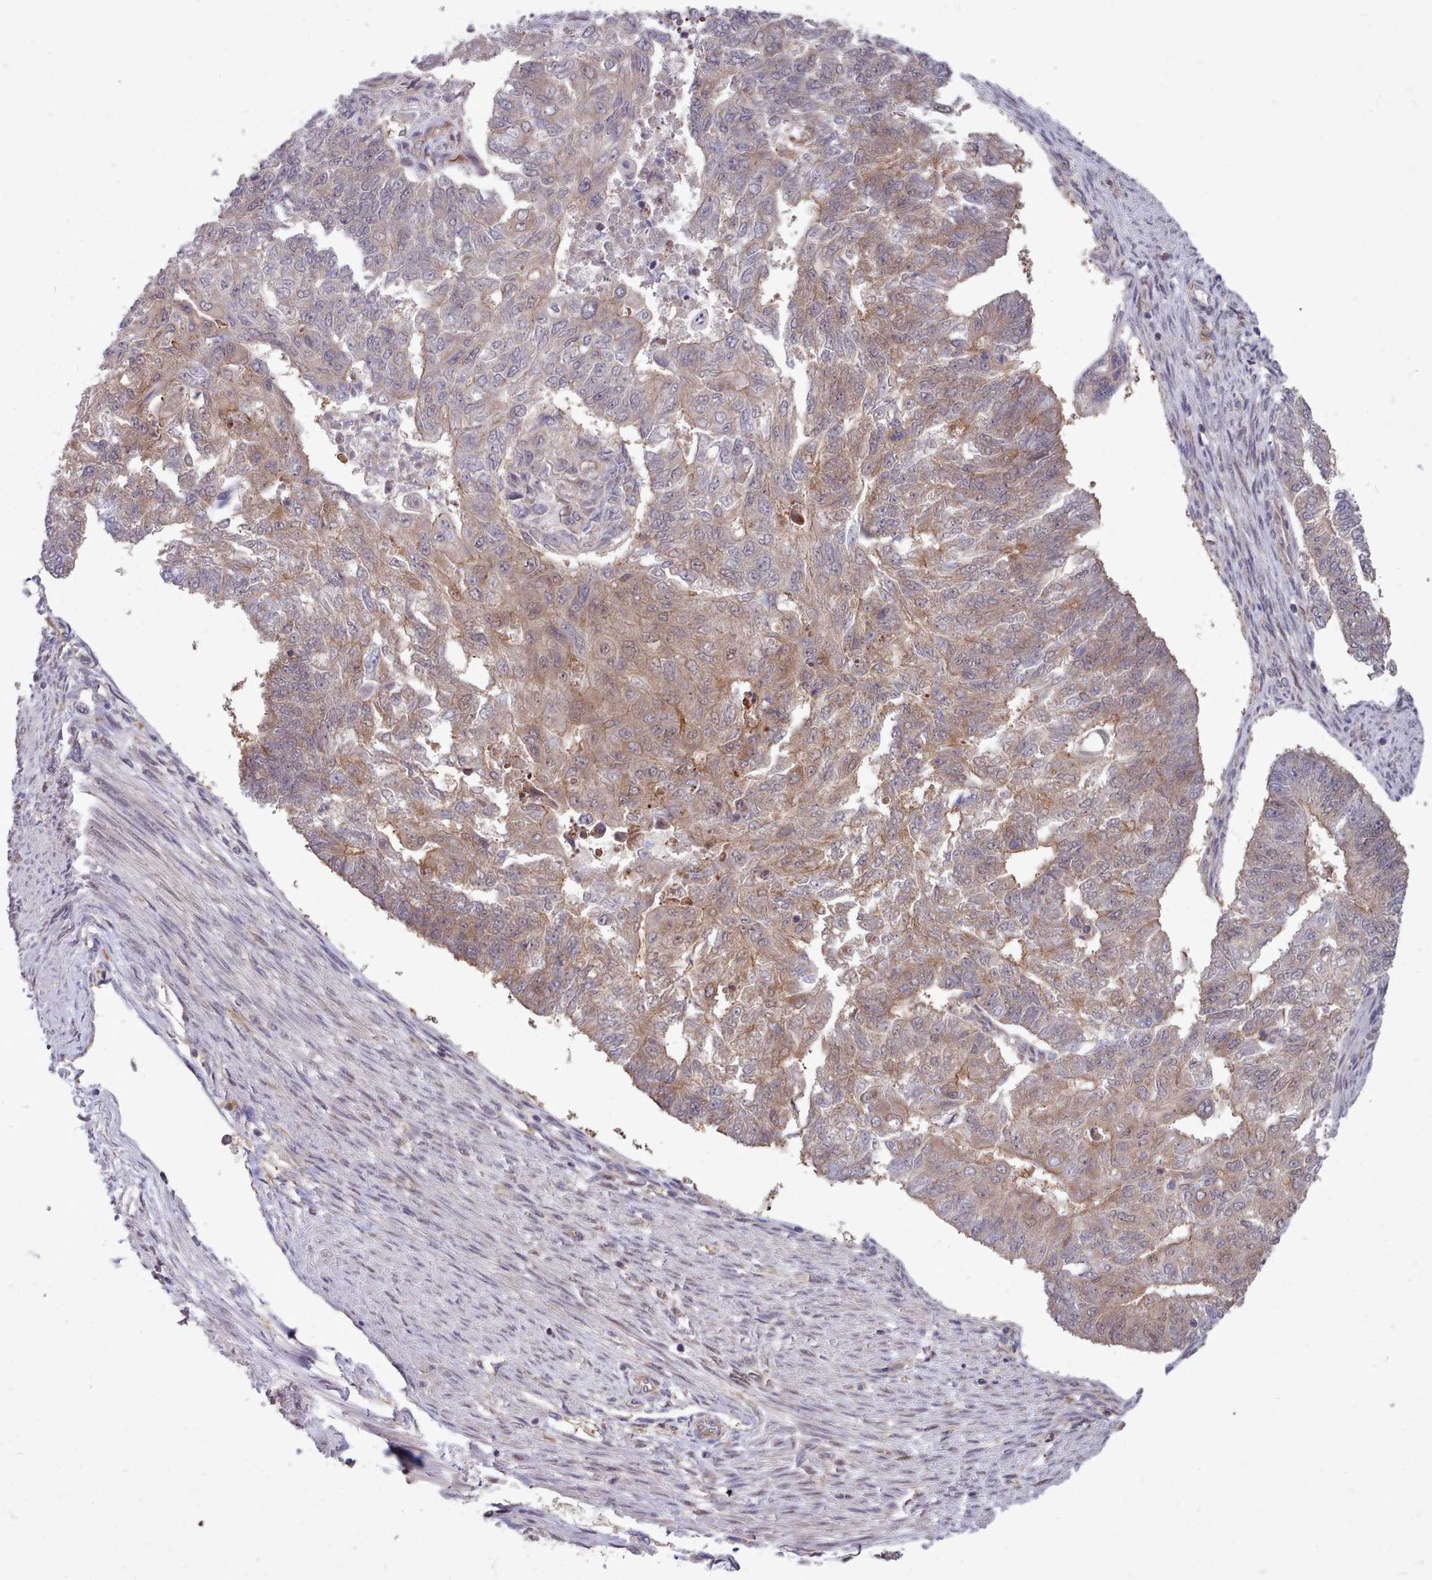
{"staining": {"intensity": "weak", "quantity": "25%-75%", "location": "cytoplasmic/membranous"}, "tissue": "endometrial cancer", "cell_type": "Tumor cells", "image_type": "cancer", "snomed": [{"axis": "morphology", "description": "Adenocarcinoma, NOS"}, {"axis": "topography", "description": "Endometrium"}], "caption": "Adenocarcinoma (endometrial) tissue exhibits weak cytoplasmic/membranous positivity in about 25%-75% of tumor cells, visualized by immunohistochemistry.", "gene": "AHCY", "patient": {"sex": "female", "age": 32}}